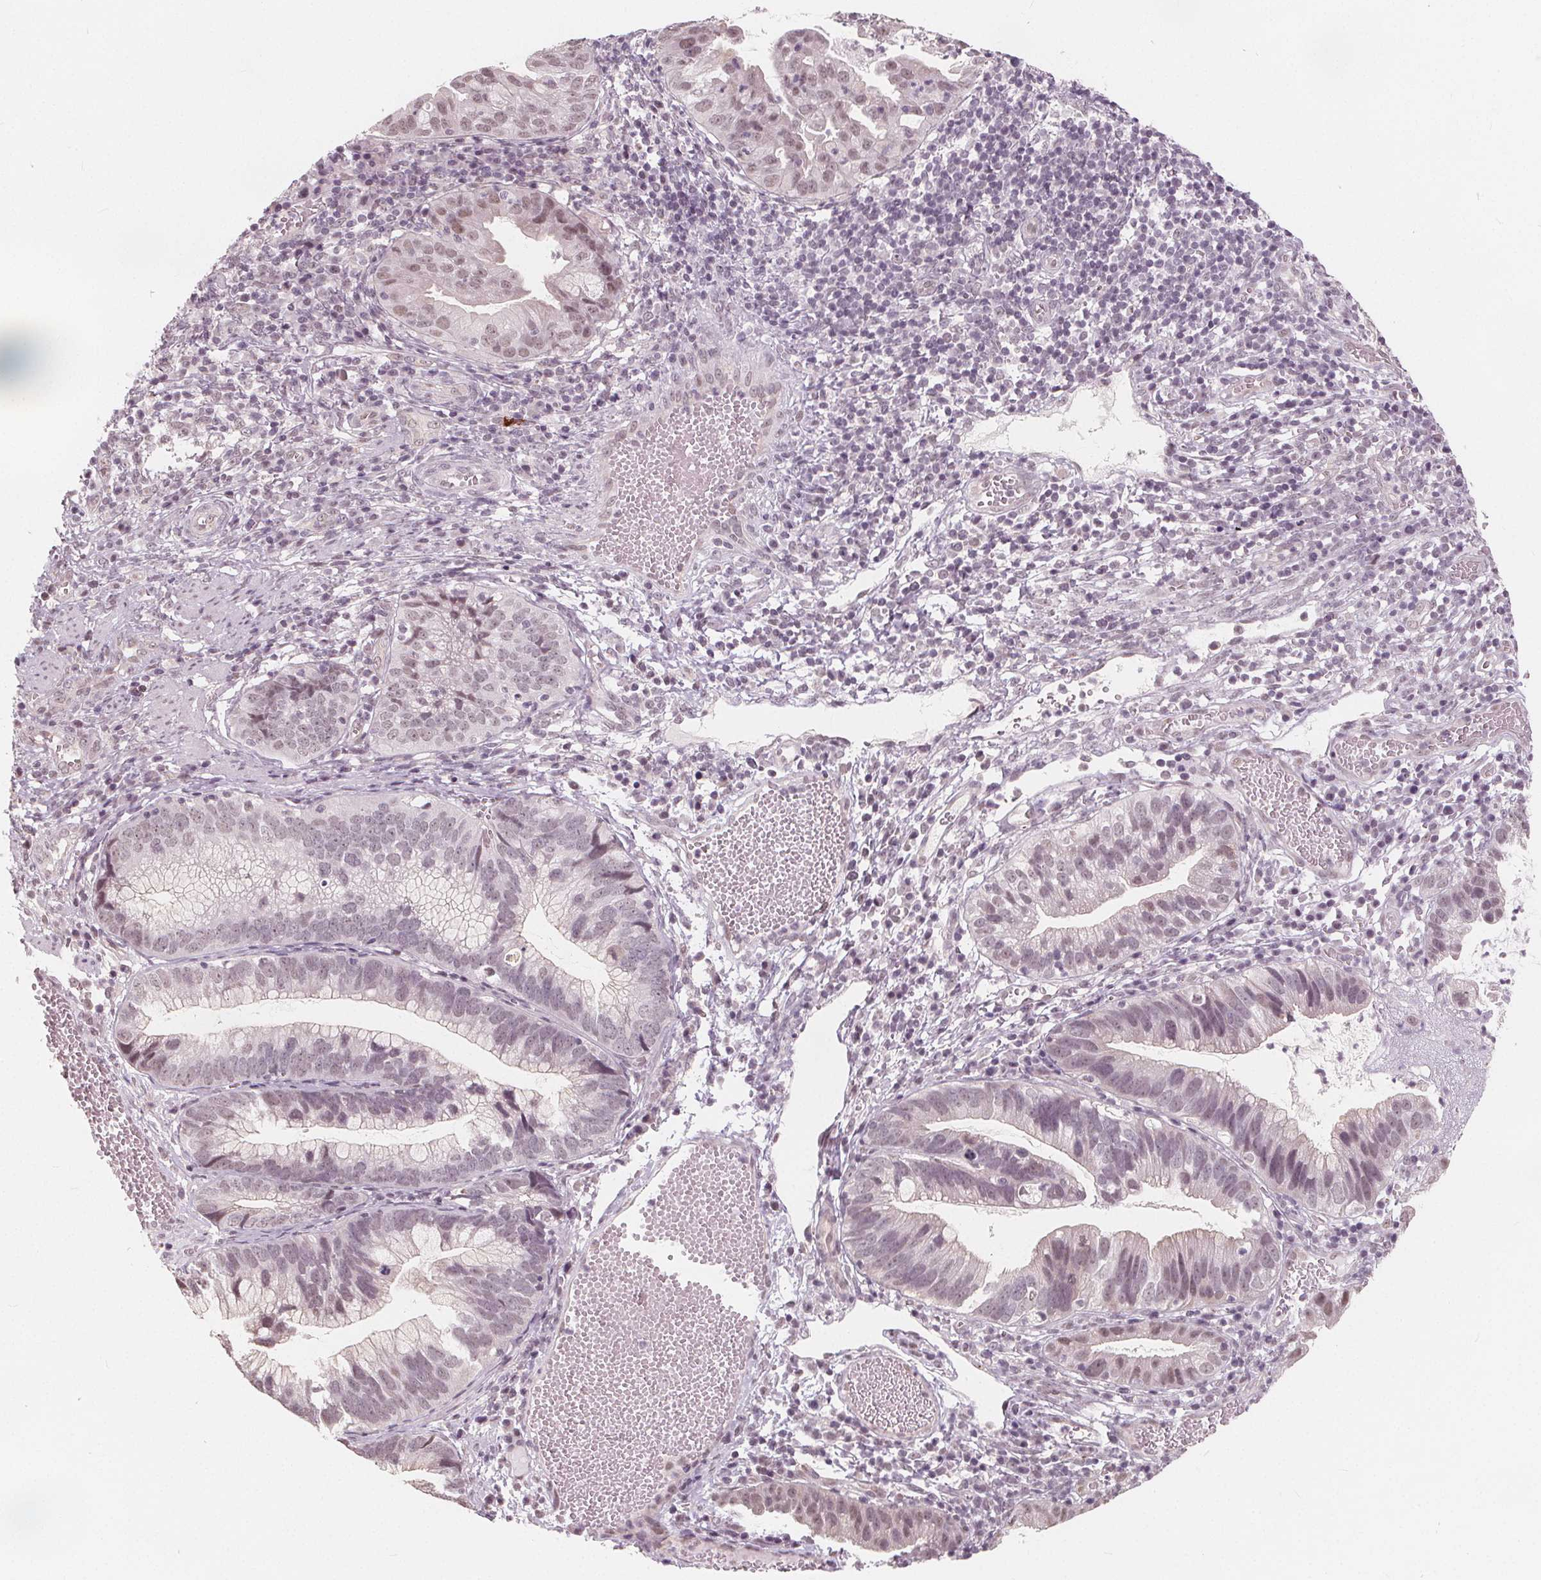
{"staining": {"intensity": "weak", "quantity": "<25%", "location": "nuclear"}, "tissue": "cervical cancer", "cell_type": "Tumor cells", "image_type": "cancer", "snomed": [{"axis": "morphology", "description": "Adenocarcinoma, NOS"}, {"axis": "topography", "description": "Cervix"}], "caption": "Tumor cells are negative for protein expression in human cervical cancer. (DAB (3,3'-diaminobenzidine) immunohistochemistry (IHC) visualized using brightfield microscopy, high magnification).", "gene": "NUP210L", "patient": {"sex": "female", "age": 34}}